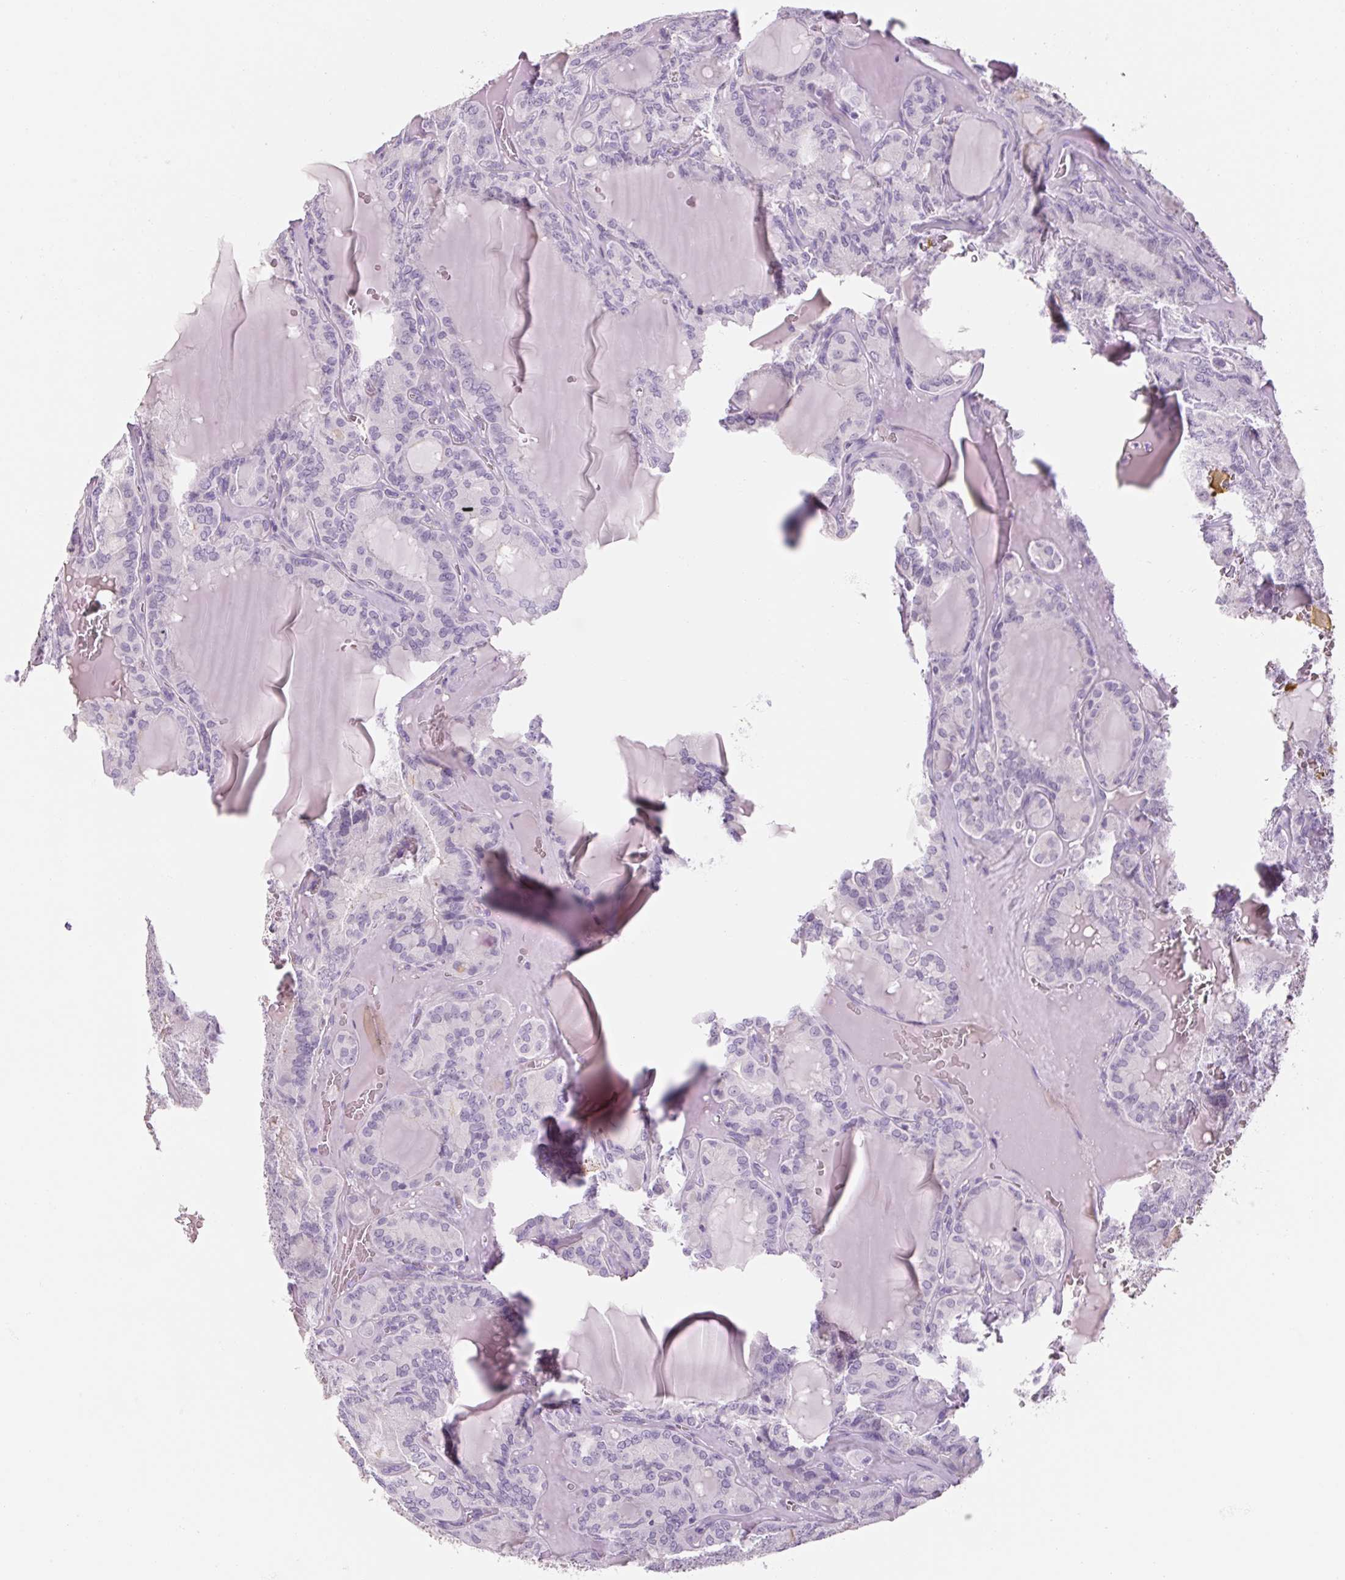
{"staining": {"intensity": "negative", "quantity": "none", "location": "none"}, "tissue": "thyroid cancer", "cell_type": "Tumor cells", "image_type": "cancer", "snomed": [{"axis": "morphology", "description": "Papillary adenocarcinoma, NOS"}, {"axis": "topography", "description": "Thyroid gland"}], "caption": "A micrograph of human papillary adenocarcinoma (thyroid) is negative for staining in tumor cells.", "gene": "RPTN", "patient": {"sex": "male", "age": 87}}